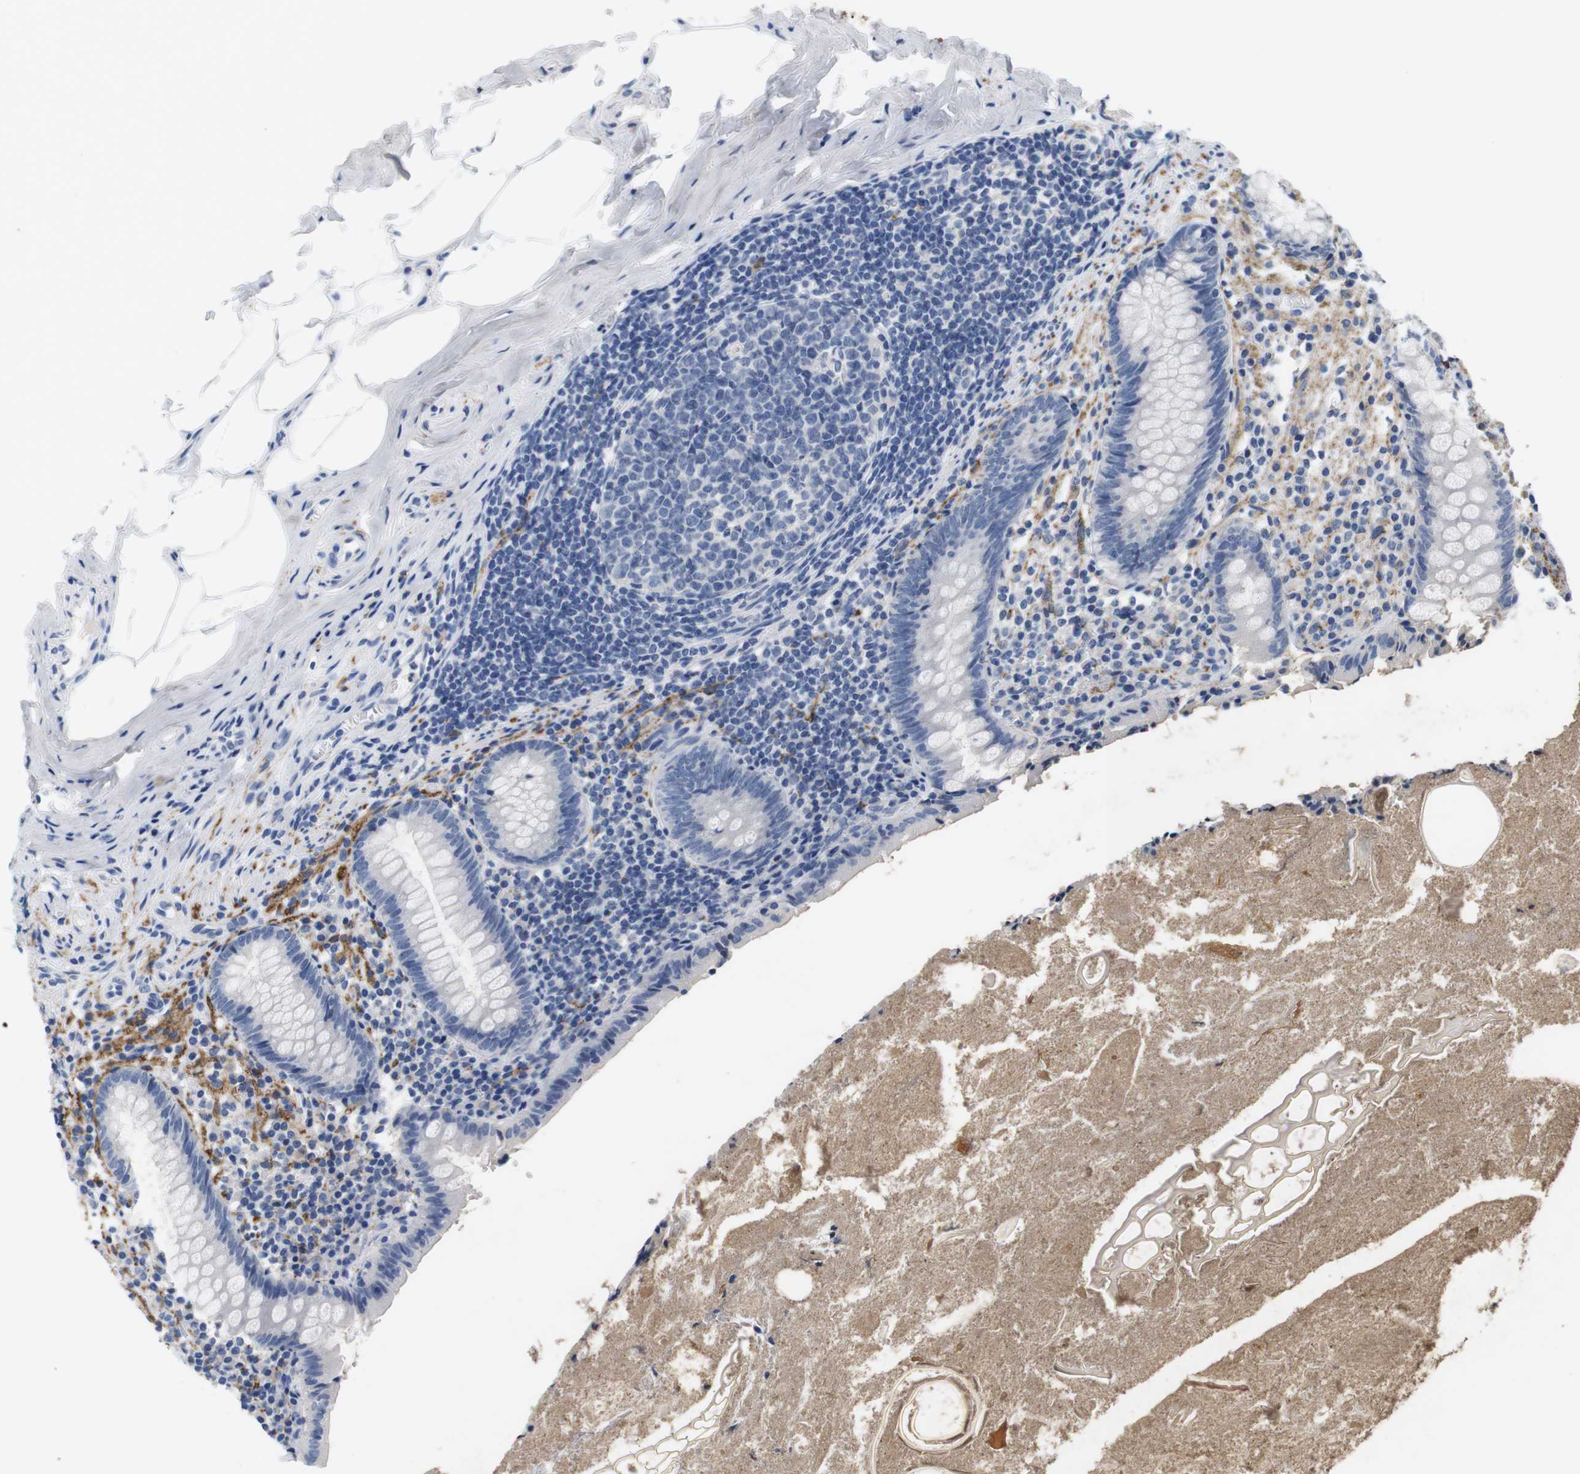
{"staining": {"intensity": "negative", "quantity": "none", "location": "none"}, "tissue": "appendix", "cell_type": "Glandular cells", "image_type": "normal", "snomed": [{"axis": "morphology", "description": "Normal tissue, NOS"}, {"axis": "topography", "description": "Appendix"}], "caption": "Glandular cells are negative for protein expression in benign human appendix. (IHC, brightfield microscopy, high magnification).", "gene": "MAP6", "patient": {"sex": "male", "age": 52}}